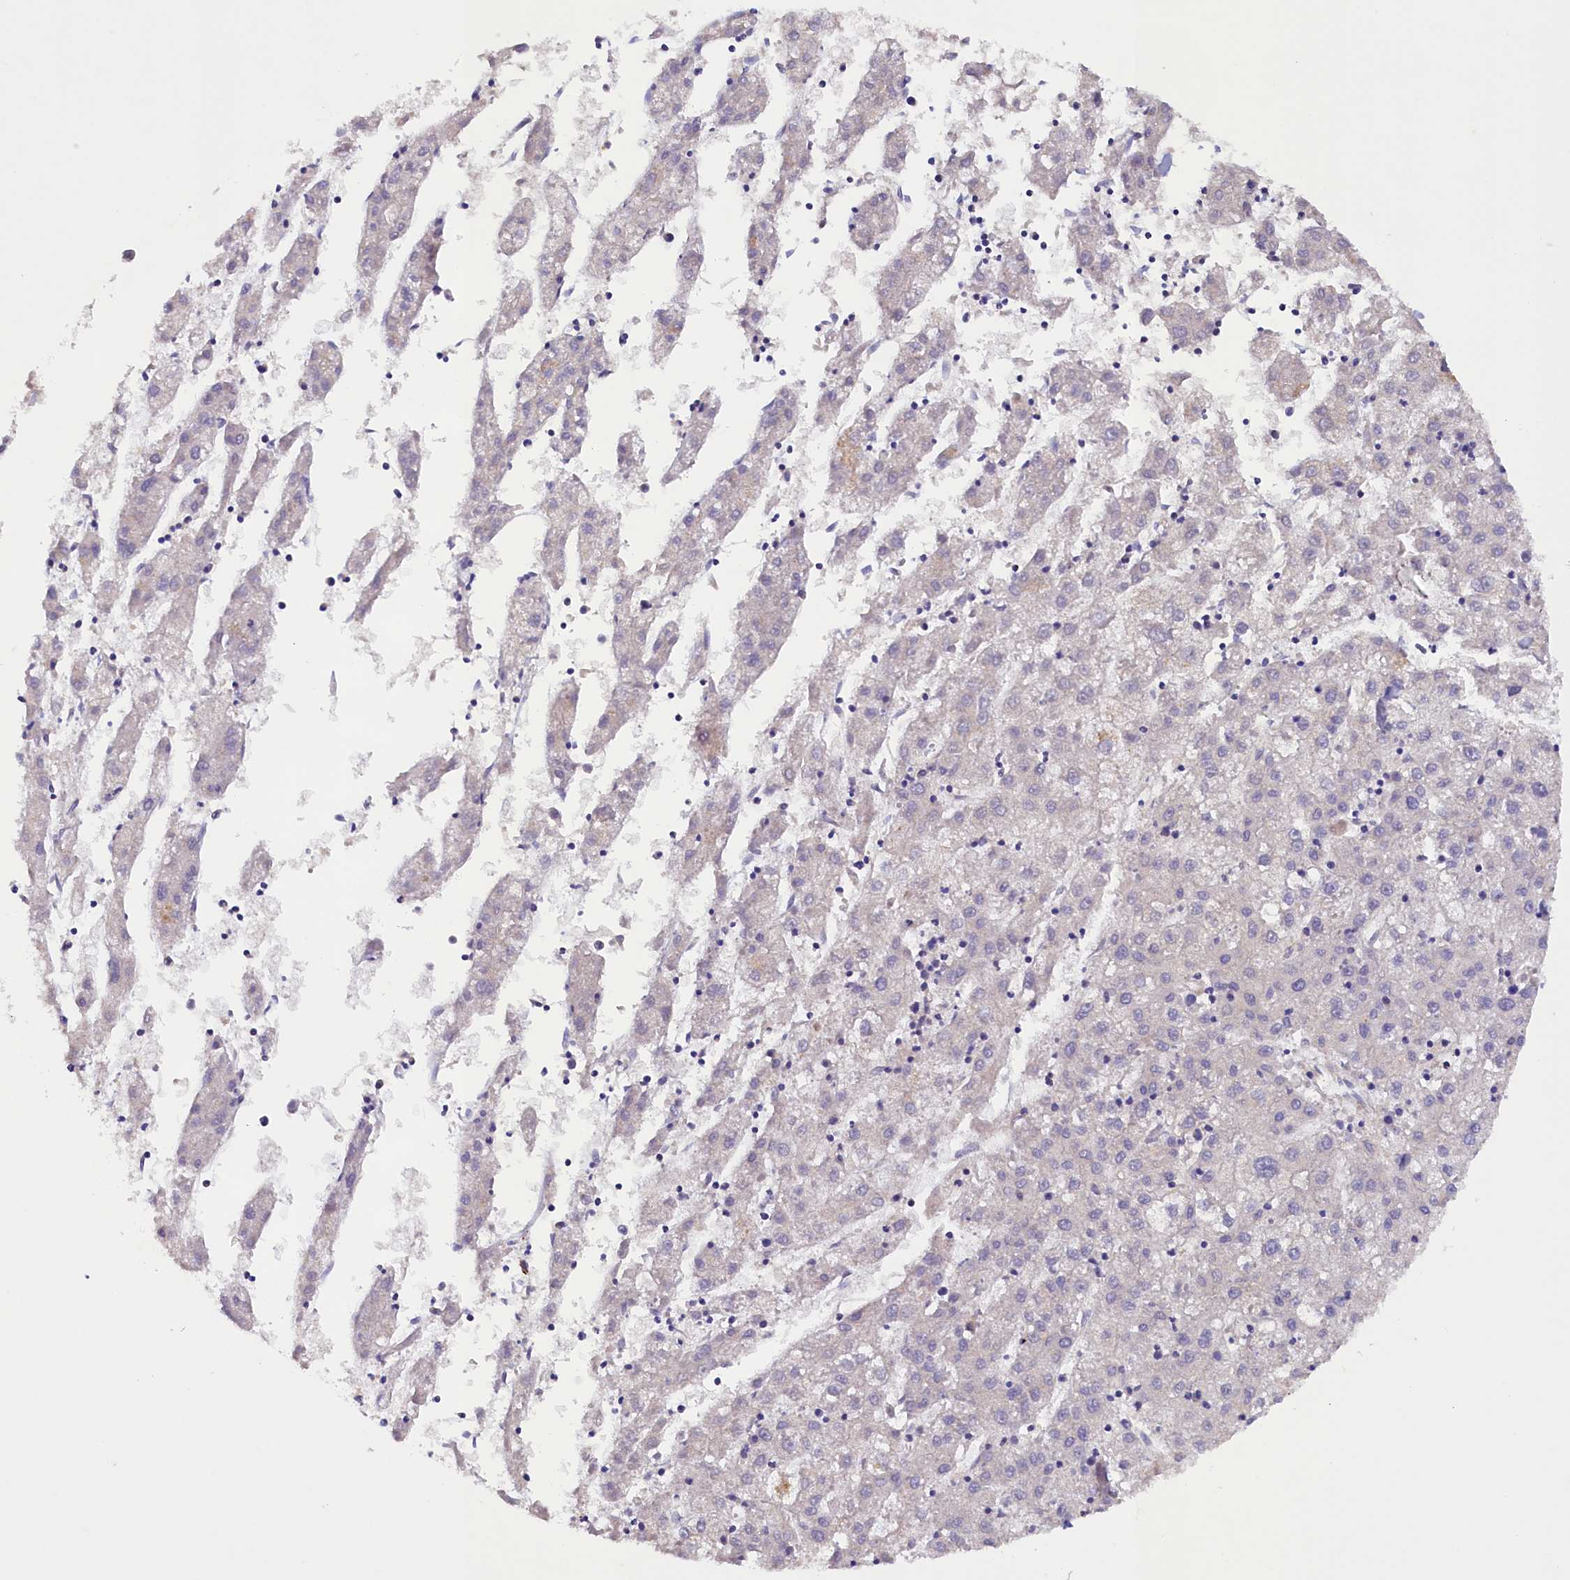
{"staining": {"intensity": "negative", "quantity": "none", "location": "none"}, "tissue": "liver cancer", "cell_type": "Tumor cells", "image_type": "cancer", "snomed": [{"axis": "morphology", "description": "Carcinoma, Hepatocellular, NOS"}, {"axis": "topography", "description": "Liver"}], "caption": "Immunohistochemistry (IHC) of liver cancer reveals no staining in tumor cells.", "gene": "ARRDC4", "patient": {"sex": "male", "age": 72}}